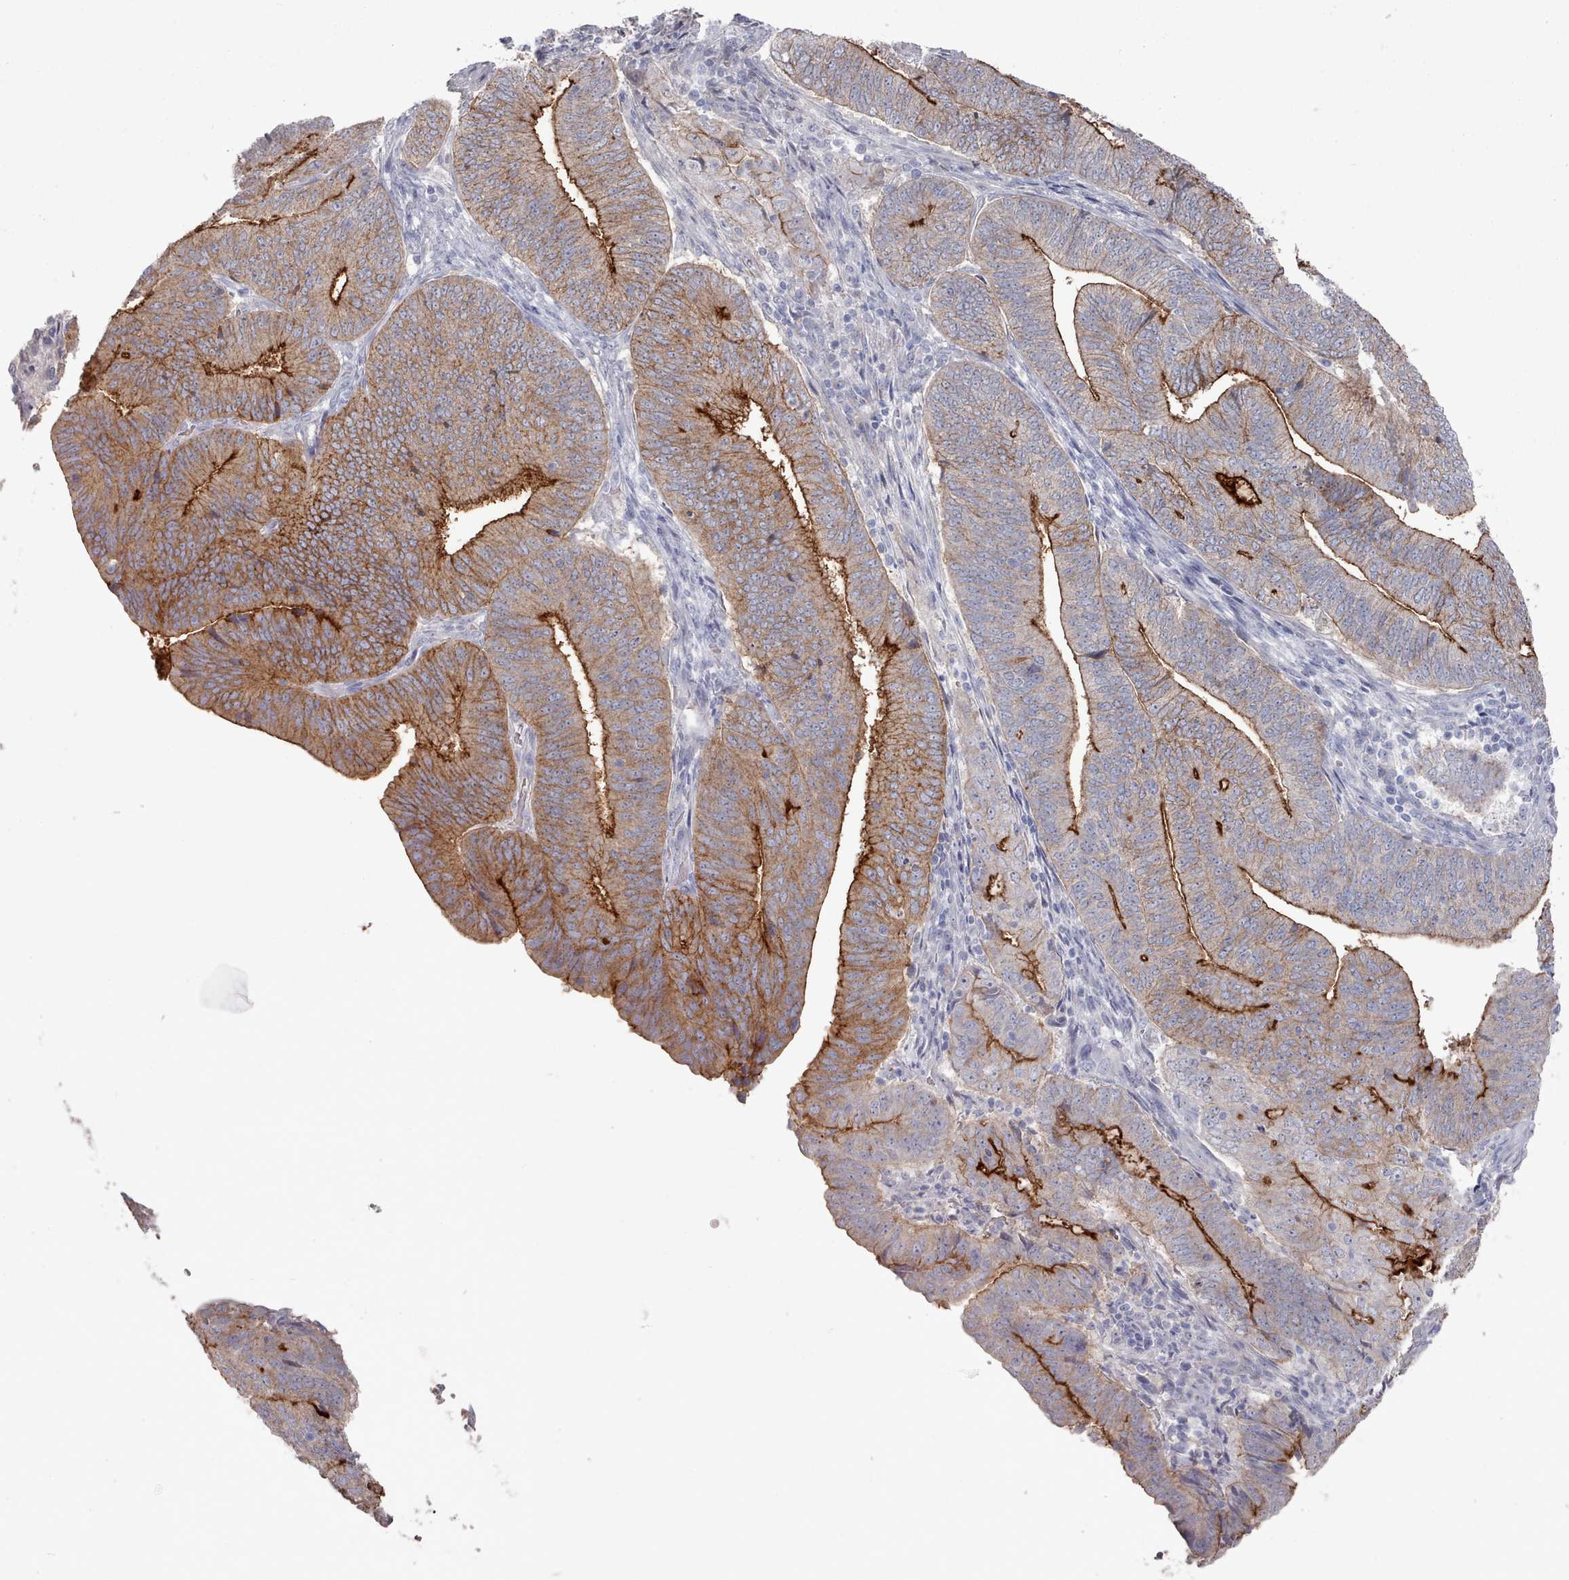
{"staining": {"intensity": "strong", "quantity": ">75%", "location": "cytoplasmic/membranous"}, "tissue": "endometrial cancer", "cell_type": "Tumor cells", "image_type": "cancer", "snomed": [{"axis": "morphology", "description": "Adenocarcinoma, NOS"}, {"axis": "topography", "description": "Endometrium"}], "caption": "The immunohistochemical stain highlights strong cytoplasmic/membranous positivity in tumor cells of endometrial adenocarcinoma tissue.", "gene": "PROM2", "patient": {"sex": "female", "age": 70}}